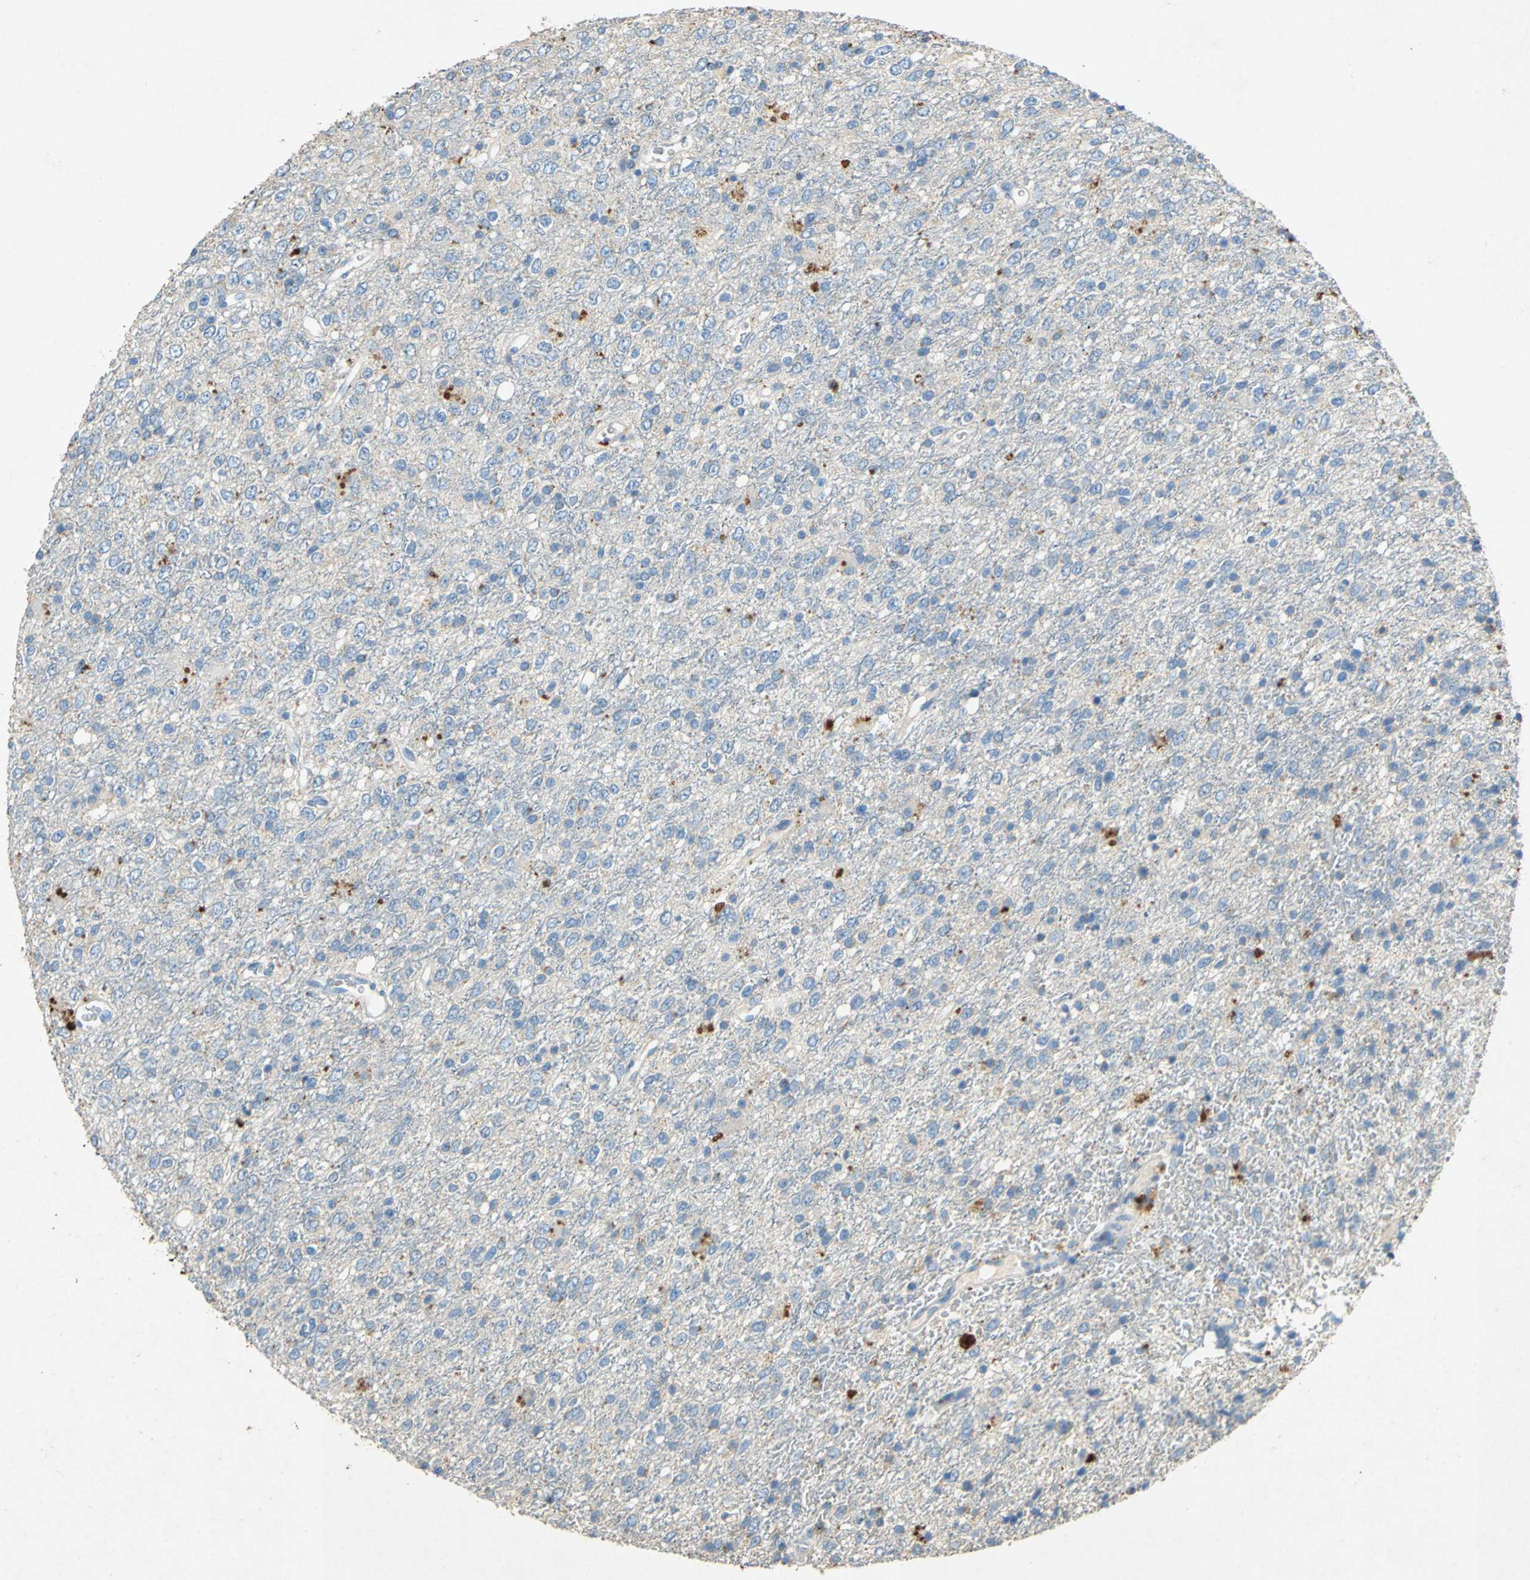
{"staining": {"intensity": "weak", "quantity": ">75%", "location": "cytoplasmic/membranous"}, "tissue": "glioma", "cell_type": "Tumor cells", "image_type": "cancer", "snomed": [{"axis": "morphology", "description": "Glioma, malignant, High grade"}, {"axis": "topography", "description": "pancreas cauda"}], "caption": "Glioma stained with DAB (3,3'-diaminobenzidine) IHC shows low levels of weak cytoplasmic/membranous positivity in approximately >75% of tumor cells.", "gene": "ADAMTS5", "patient": {"sex": "male", "age": 60}}